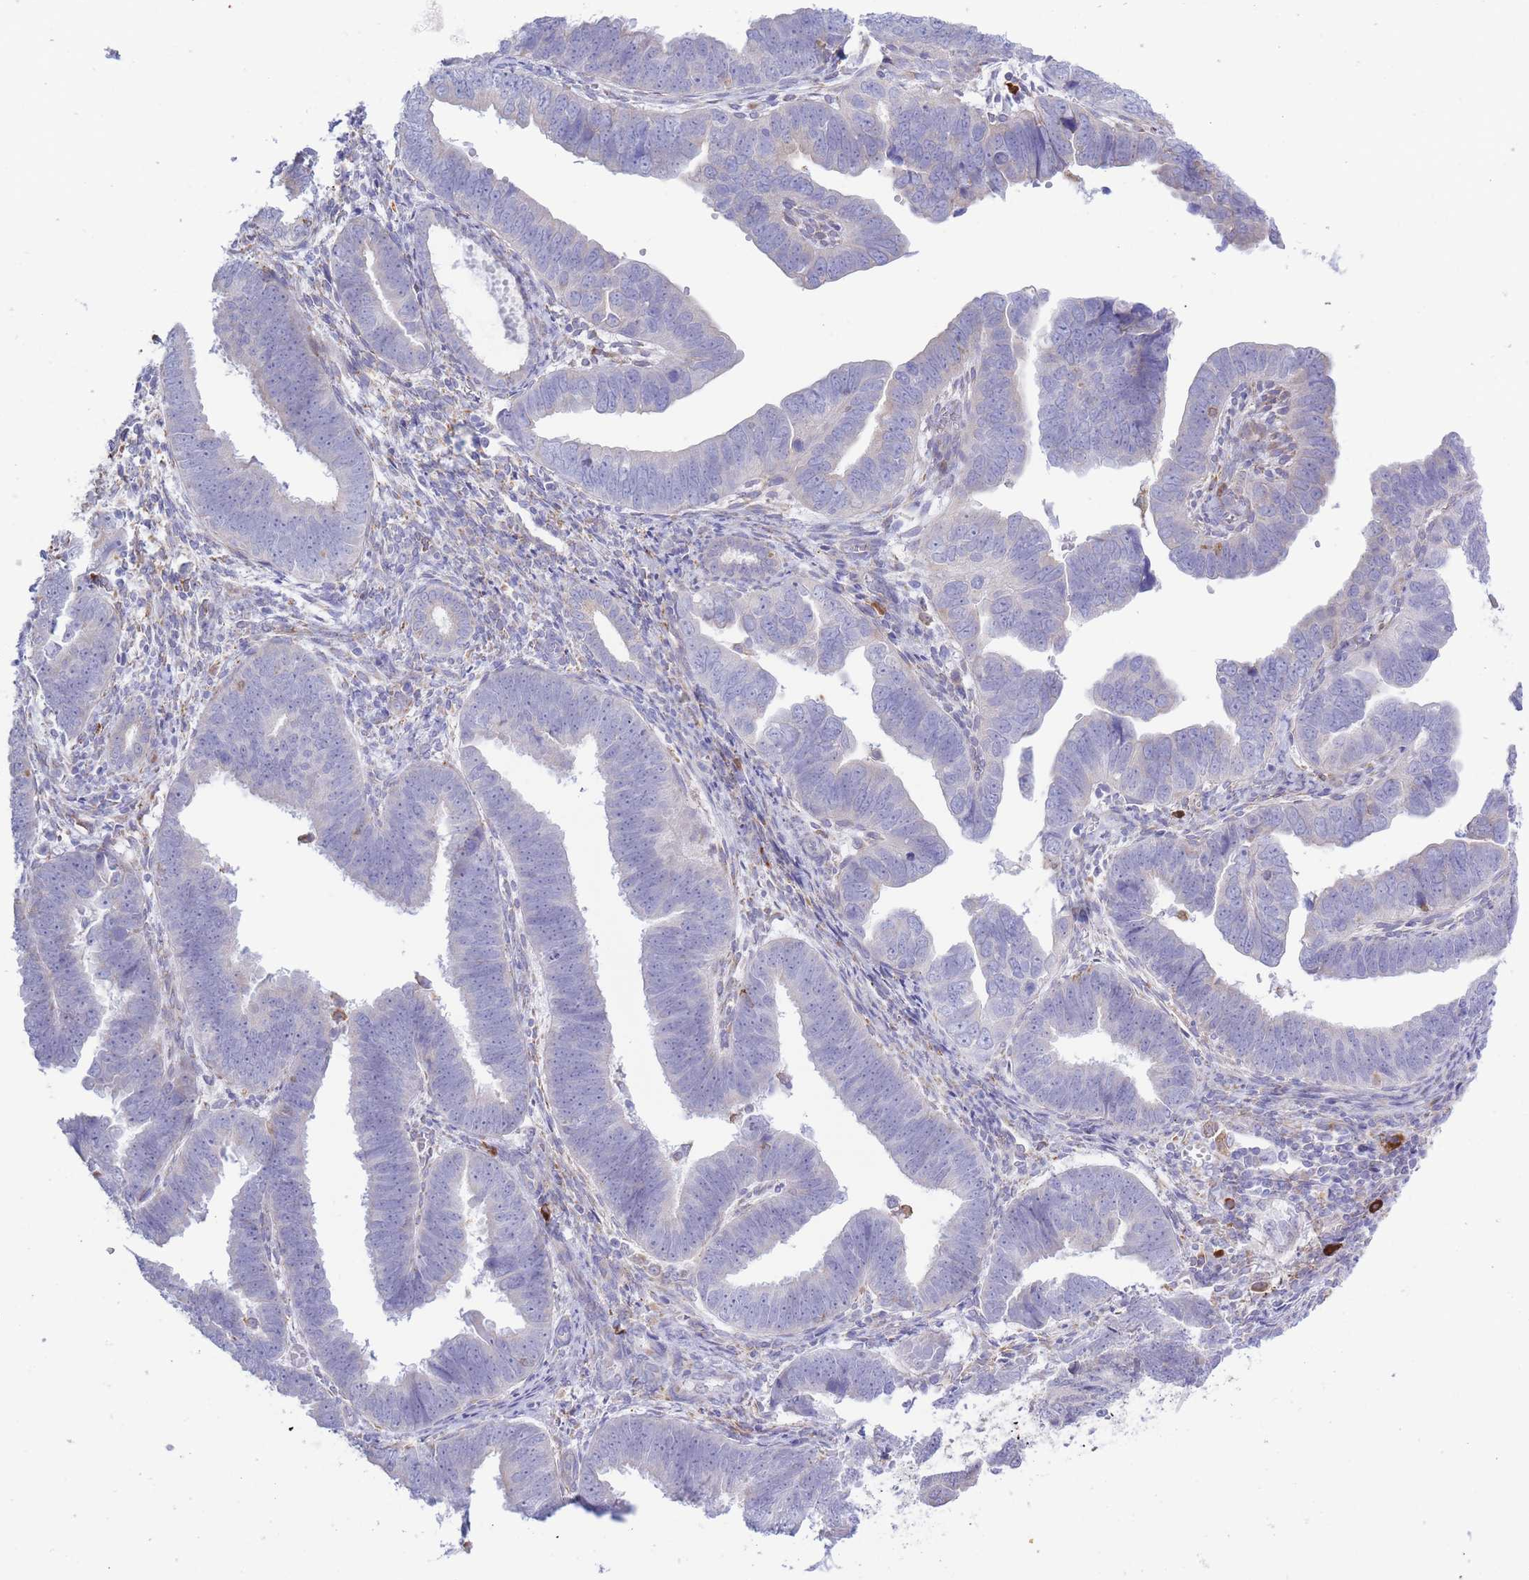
{"staining": {"intensity": "negative", "quantity": "none", "location": "none"}, "tissue": "endometrial cancer", "cell_type": "Tumor cells", "image_type": "cancer", "snomed": [{"axis": "morphology", "description": "Adenocarcinoma, NOS"}, {"axis": "topography", "description": "Endometrium"}], "caption": "High power microscopy photomicrograph of an immunohistochemistry micrograph of adenocarcinoma (endometrial), revealing no significant positivity in tumor cells. Brightfield microscopy of immunohistochemistry (IHC) stained with DAB (brown) and hematoxylin (blue), captured at high magnification.", "gene": "MYDGF", "patient": {"sex": "female", "age": 75}}